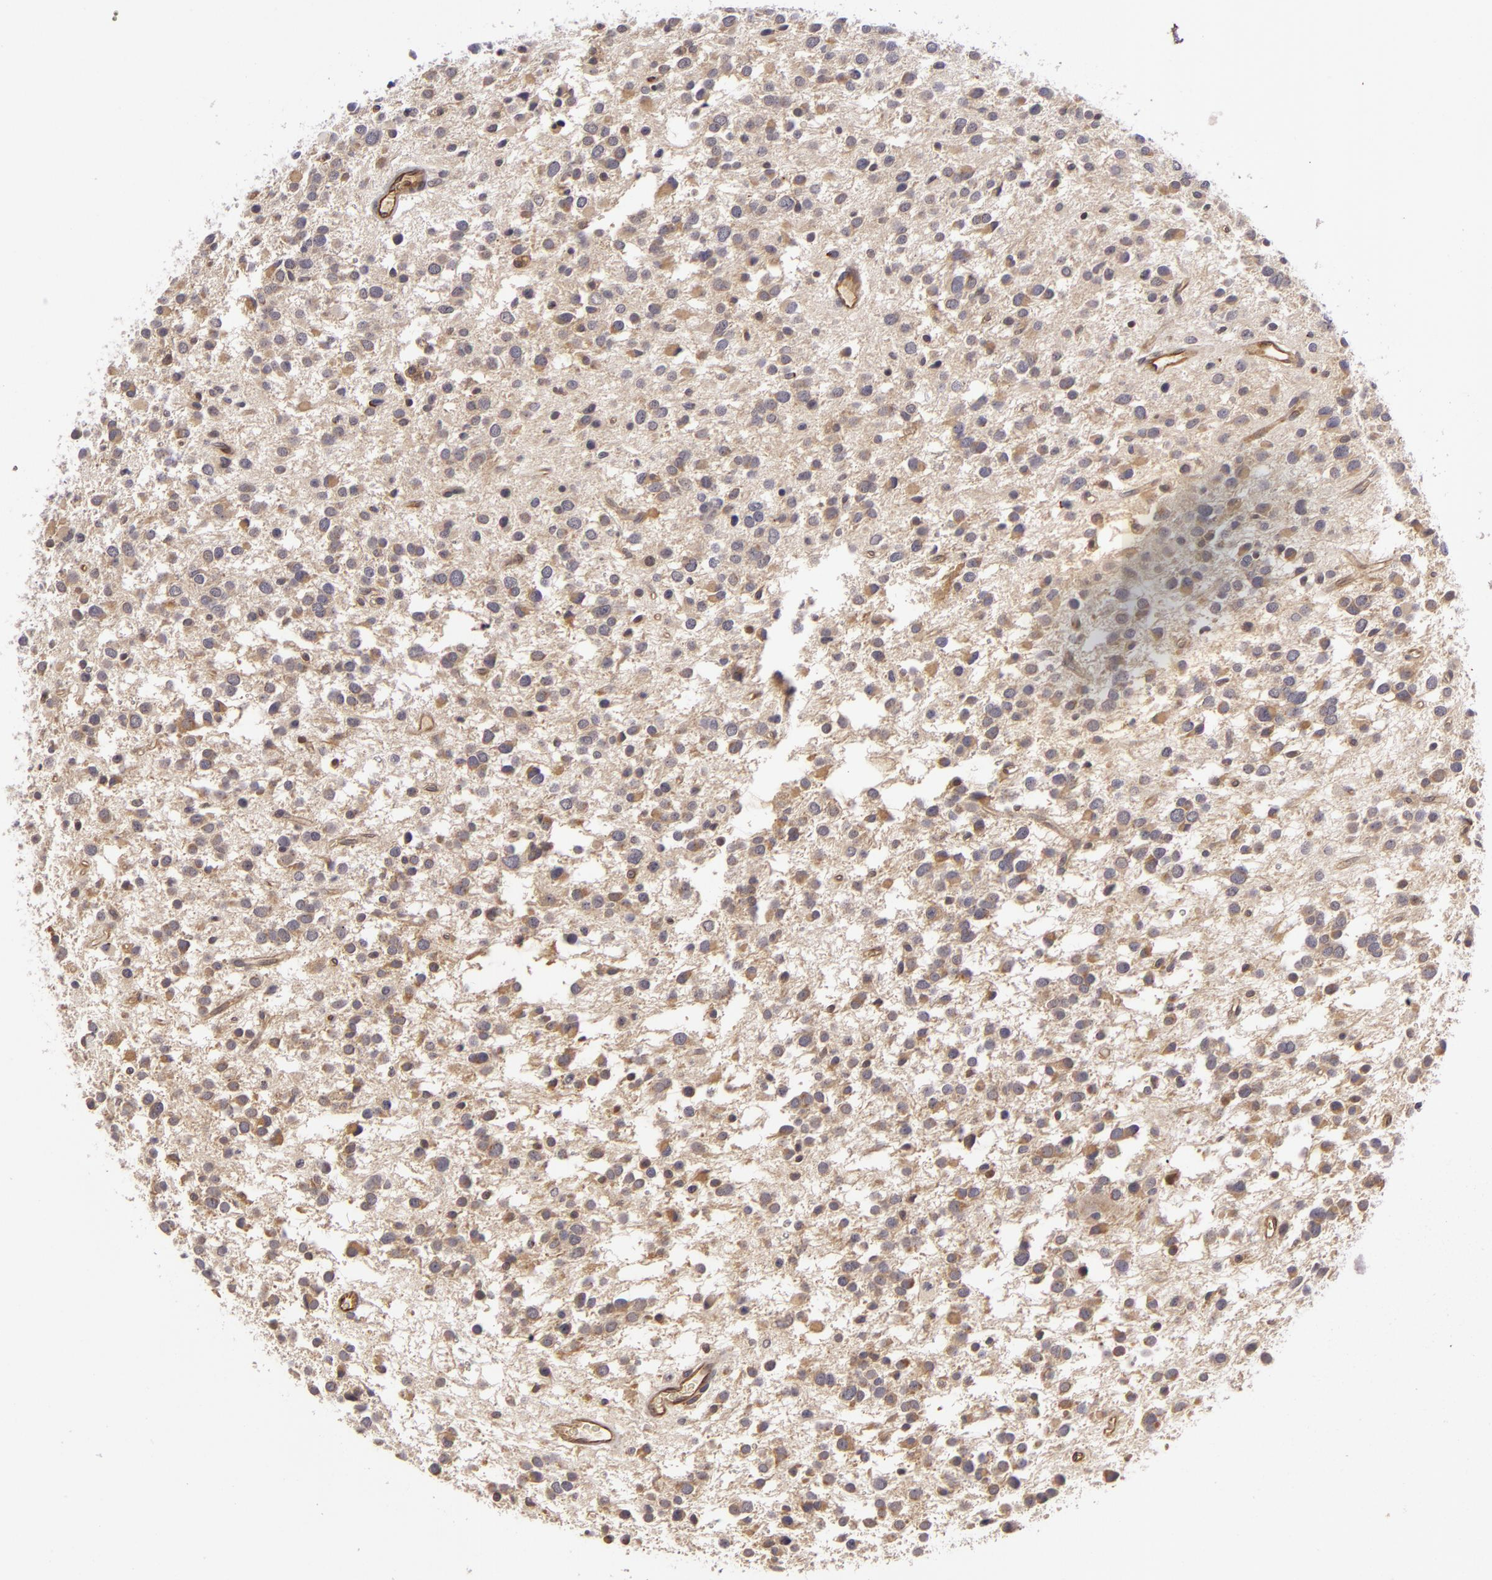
{"staining": {"intensity": "weak", "quantity": "25%-75%", "location": "cytoplasmic/membranous"}, "tissue": "glioma", "cell_type": "Tumor cells", "image_type": "cancer", "snomed": [{"axis": "morphology", "description": "Glioma, malignant, Low grade"}, {"axis": "topography", "description": "Brain"}], "caption": "Glioma stained with DAB immunohistochemistry reveals low levels of weak cytoplasmic/membranous positivity in approximately 25%-75% of tumor cells.", "gene": "ZNF229", "patient": {"sex": "female", "age": 36}}